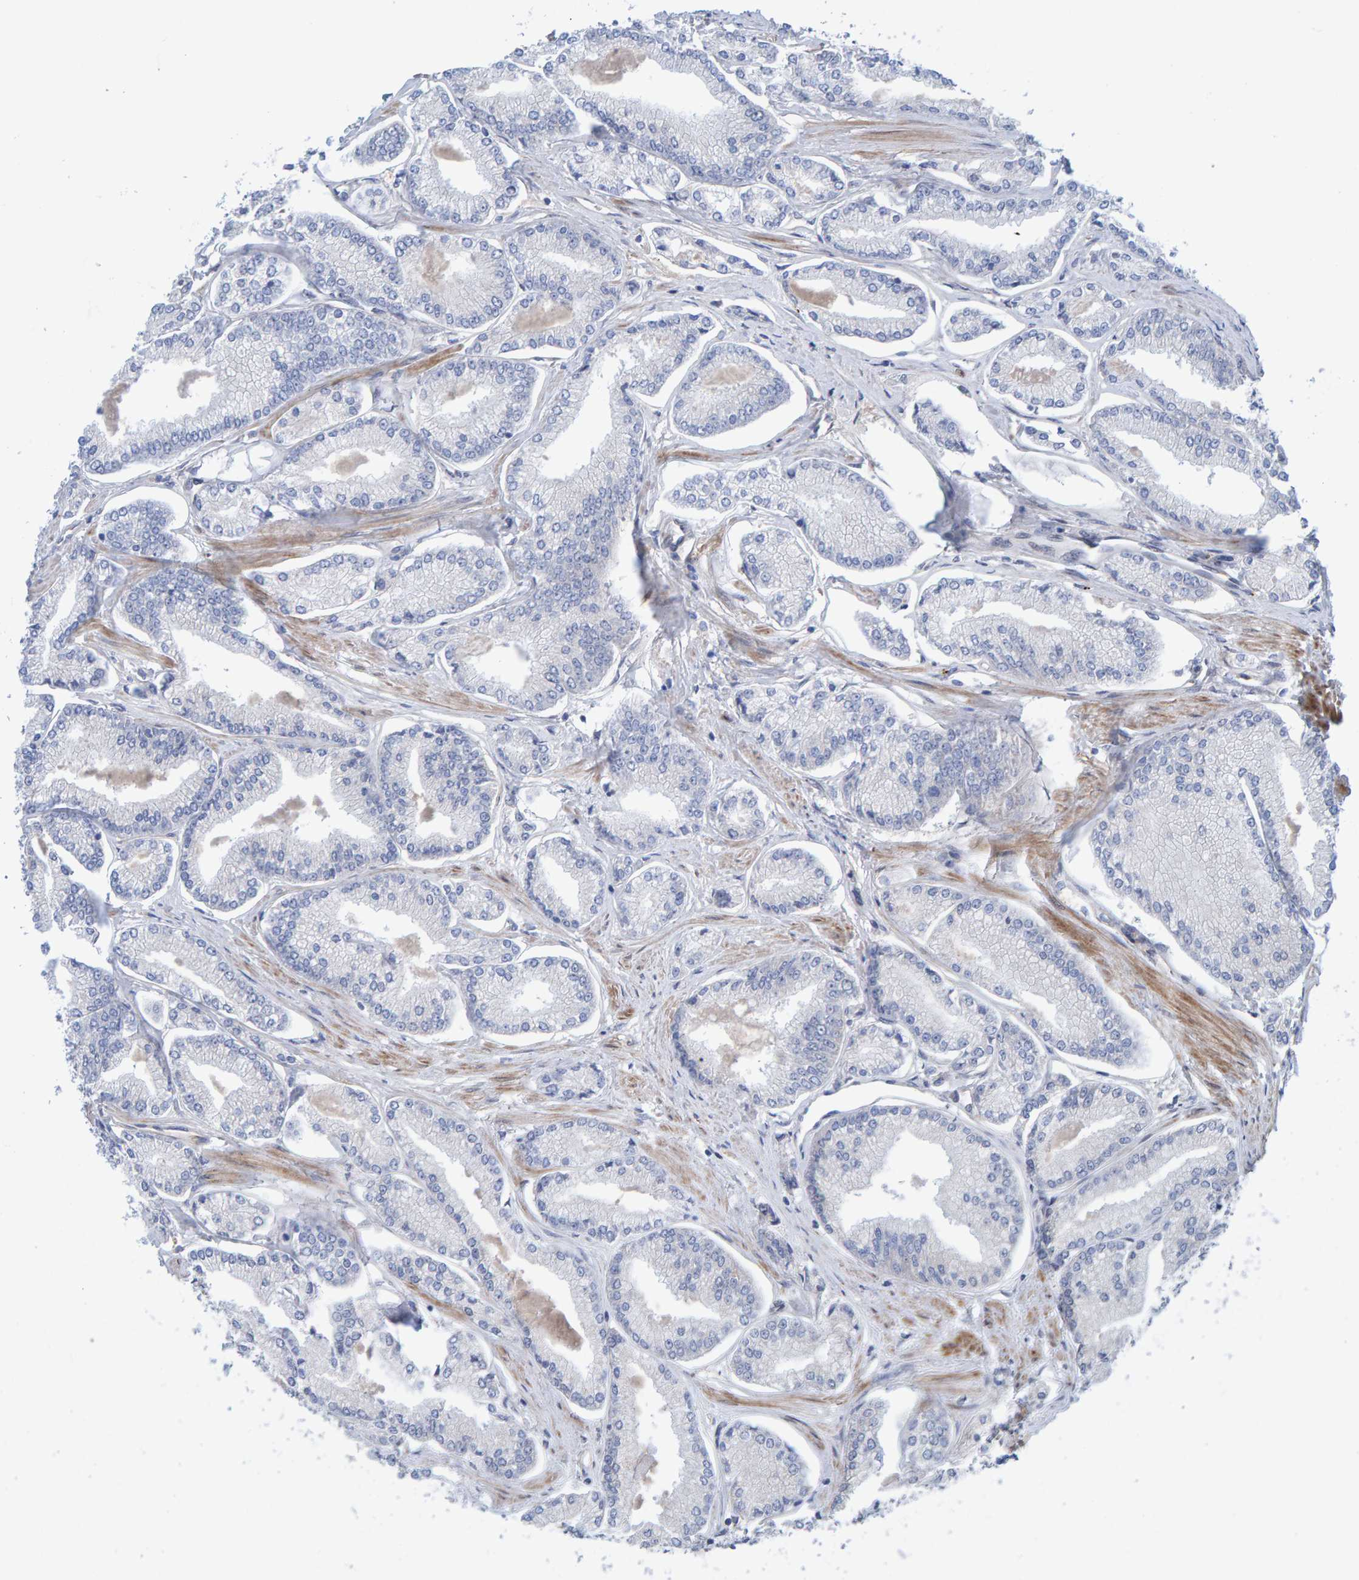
{"staining": {"intensity": "negative", "quantity": "none", "location": "none"}, "tissue": "prostate cancer", "cell_type": "Tumor cells", "image_type": "cancer", "snomed": [{"axis": "morphology", "description": "Adenocarcinoma, Low grade"}, {"axis": "topography", "description": "Prostate"}], "caption": "The photomicrograph reveals no staining of tumor cells in prostate cancer.", "gene": "MFSD6L", "patient": {"sex": "male", "age": 52}}